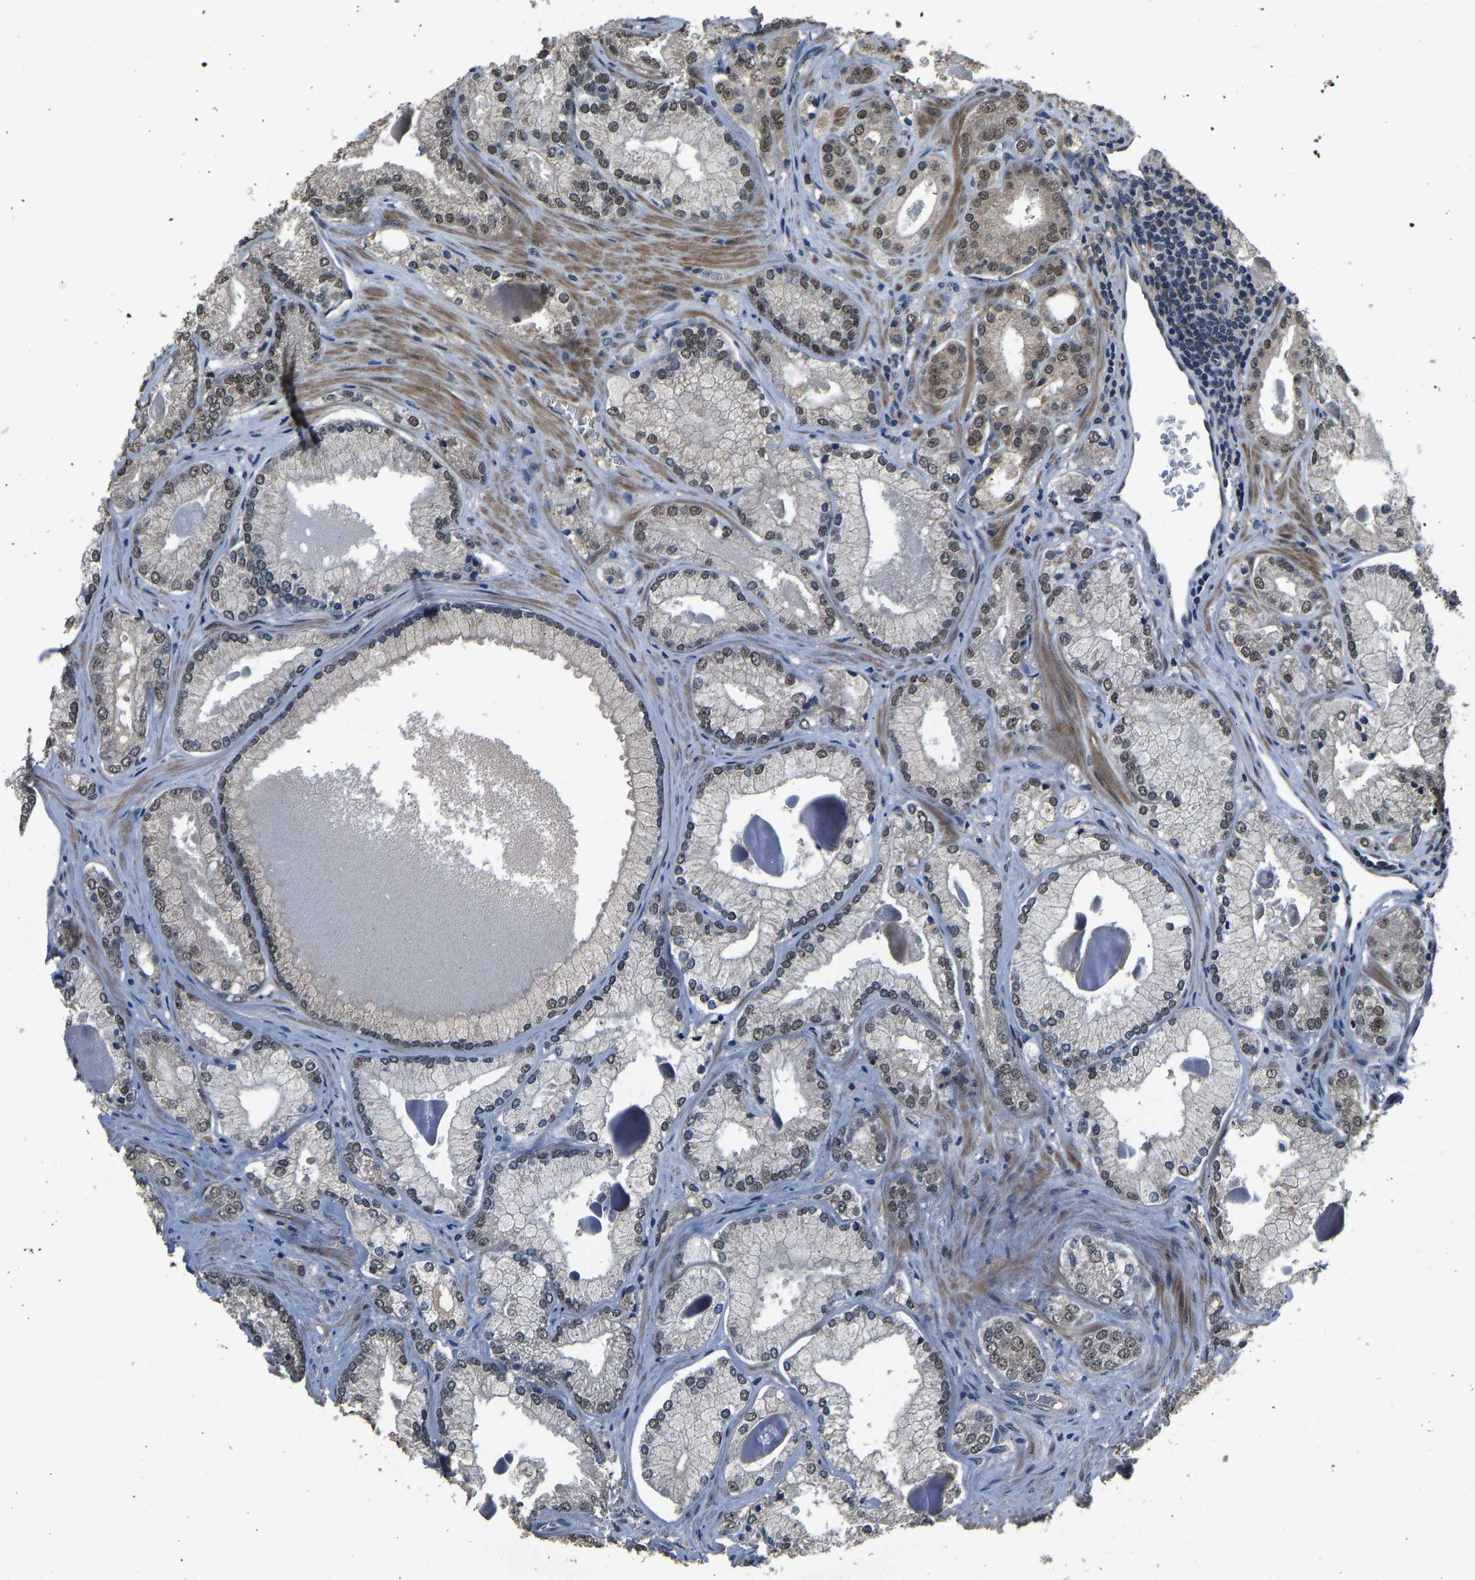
{"staining": {"intensity": "strong", "quantity": "25%-75%", "location": "nuclear"}, "tissue": "prostate cancer", "cell_type": "Tumor cells", "image_type": "cancer", "snomed": [{"axis": "morphology", "description": "Adenocarcinoma, Low grade"}, {"axis": "topography", "description": "Prostate"}], "caption": "Approximately 25%-75% of tumor cells in prostate cancer (low-grade adenocarcinoma) exhibit strong nuclear protein positivity as visualized by brown immunohistochemical staining.", "gene": "TOX4", "patient": {"sex": "male", "age": 65}}